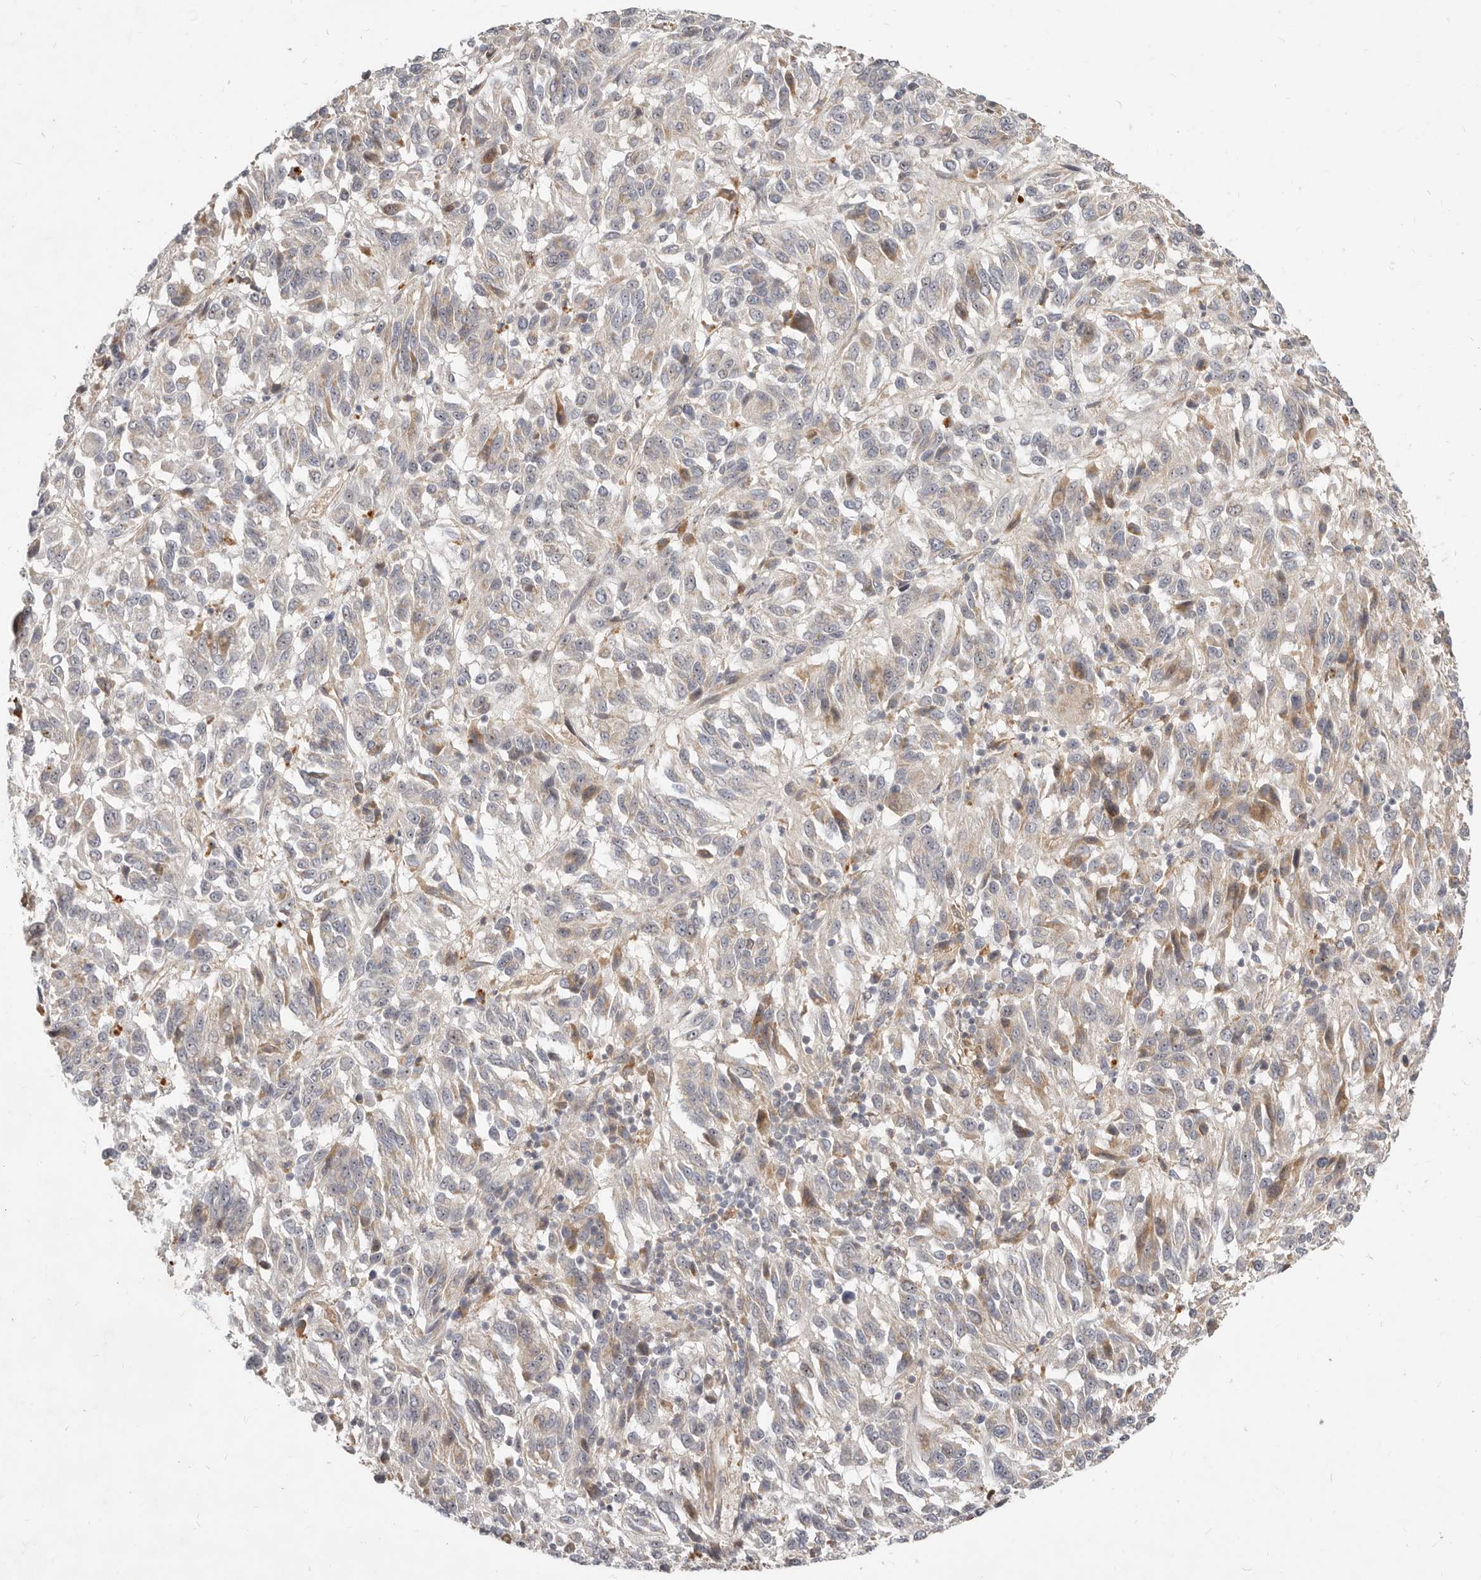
{"staining": {"intensity": "negative", "quantity": "none", "location": "none"}, "tissue": "melanoma", "cell_type": "Tumor cells", "image_type": "cancer", "snomed": [{"axis": "morphology", "description": "Malignant melanoma, Metastatic site"}, {"axis": "topography", "description": "Lung"}], "caption": "A histopathology image of malignant melanoma (metastatic site) stained for a protein reveals no brown staining in tumor cells. (Immunohistochemistry (ihc), brightfield microscopy, high magnification).", "gene": "MICALL2", "patient": {"sex": "male", "age": 64}}